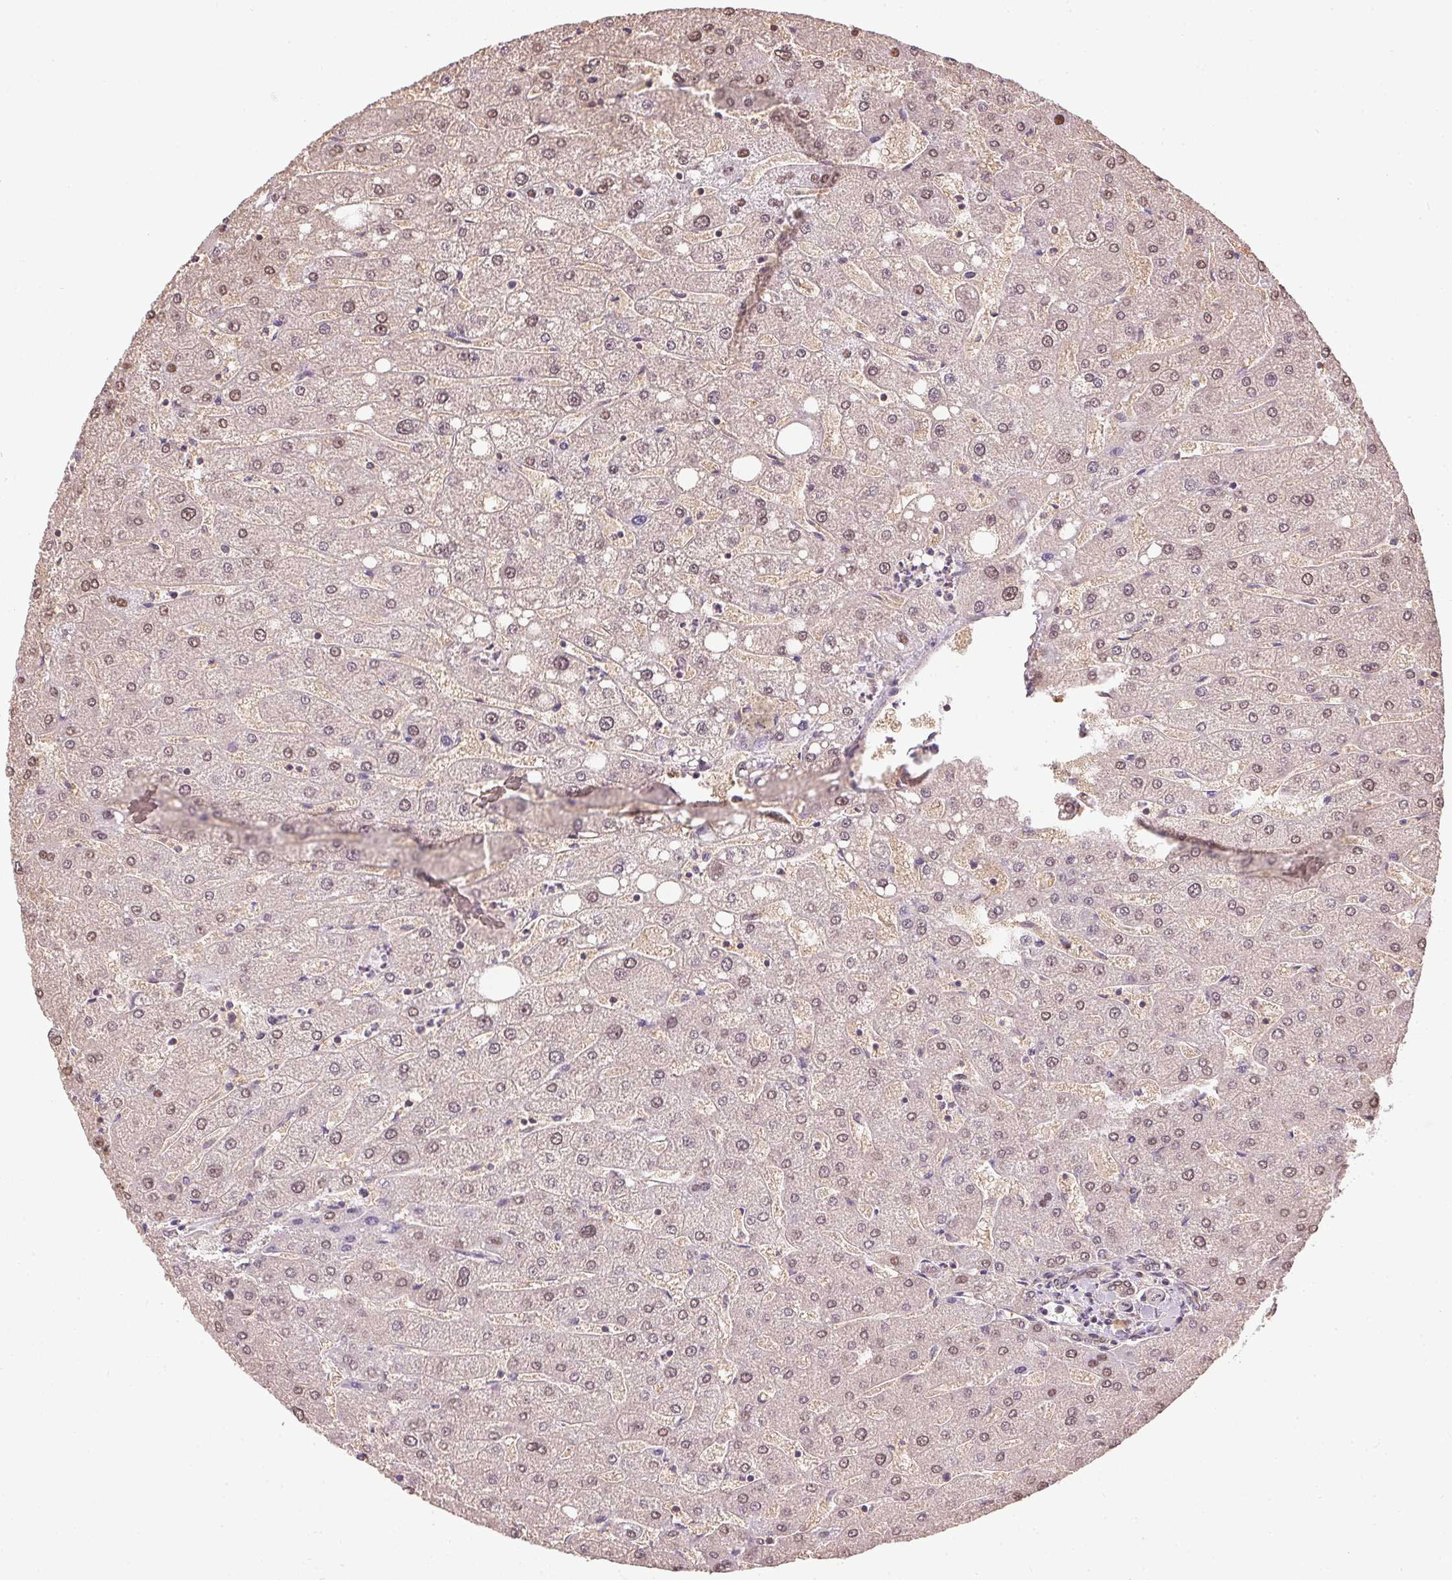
{"staining": {"intensity": "weak", "quantity": "25%-75%", "location": "nuclear"}, "tissue": "liver", "cell_type": "Cholangiocytes", "image_type": "normal", "snomed": [{"axis": "morphology", "description": "Normal tissue, NOS"}, {"axis": "topography", "description": "Liver"}], "caption": "Protein expression analysis of unremarkable human liver reveals weak nuclear positivity in approximately 25%-75% of cholangiocytes. The protein of interest is stained brown, and the nuclei are stained in blue (DAB IHC with brightfield microscopy, high magnification).", "gene": "TPI1", "patient": {"sex": "male", "age": 67}}